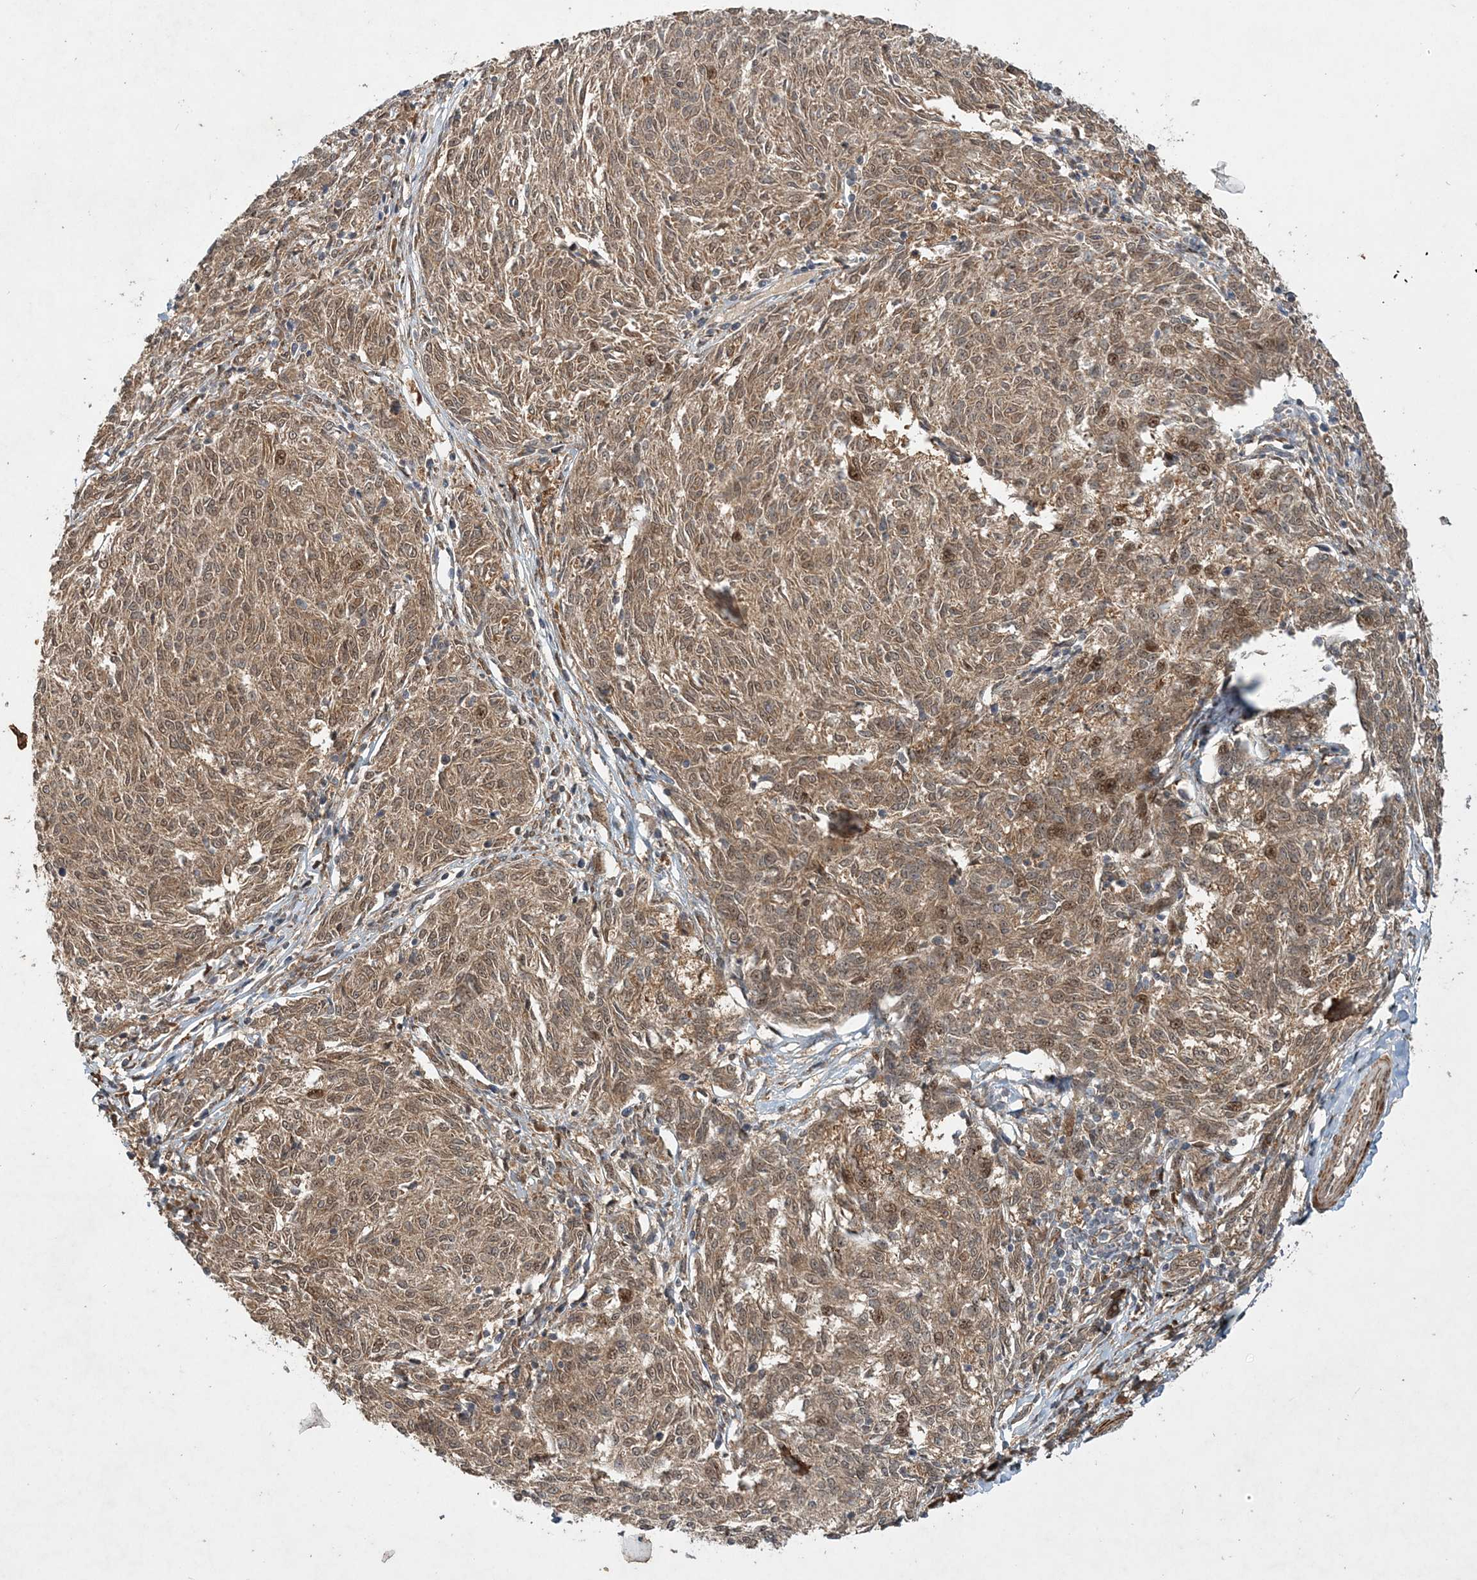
{"staining": {"intensity": "moderate", "quantity": ">75%", "location": "cytoplasmic/membranous,nuclear"}, "tissue": "melanoma", "cell_type": "Tumor cells", "image_type": "cancer", "snomed": [{"axis": "morphology", "description": "Malignant melanoma, NOS"}, {"axis": "topography", "description": "Skin"}], "caption": "Melanoma was stained to show a protein in brown. There is medium levels of moderate cytoplasmic/membranous and nuclear staining in about >75% of tumor cells. (brown staining indicates protein expression, while blue staining denotes nuclei).", "gene": "UBTD2", "patient": {"sex": "female", "age": 72}}